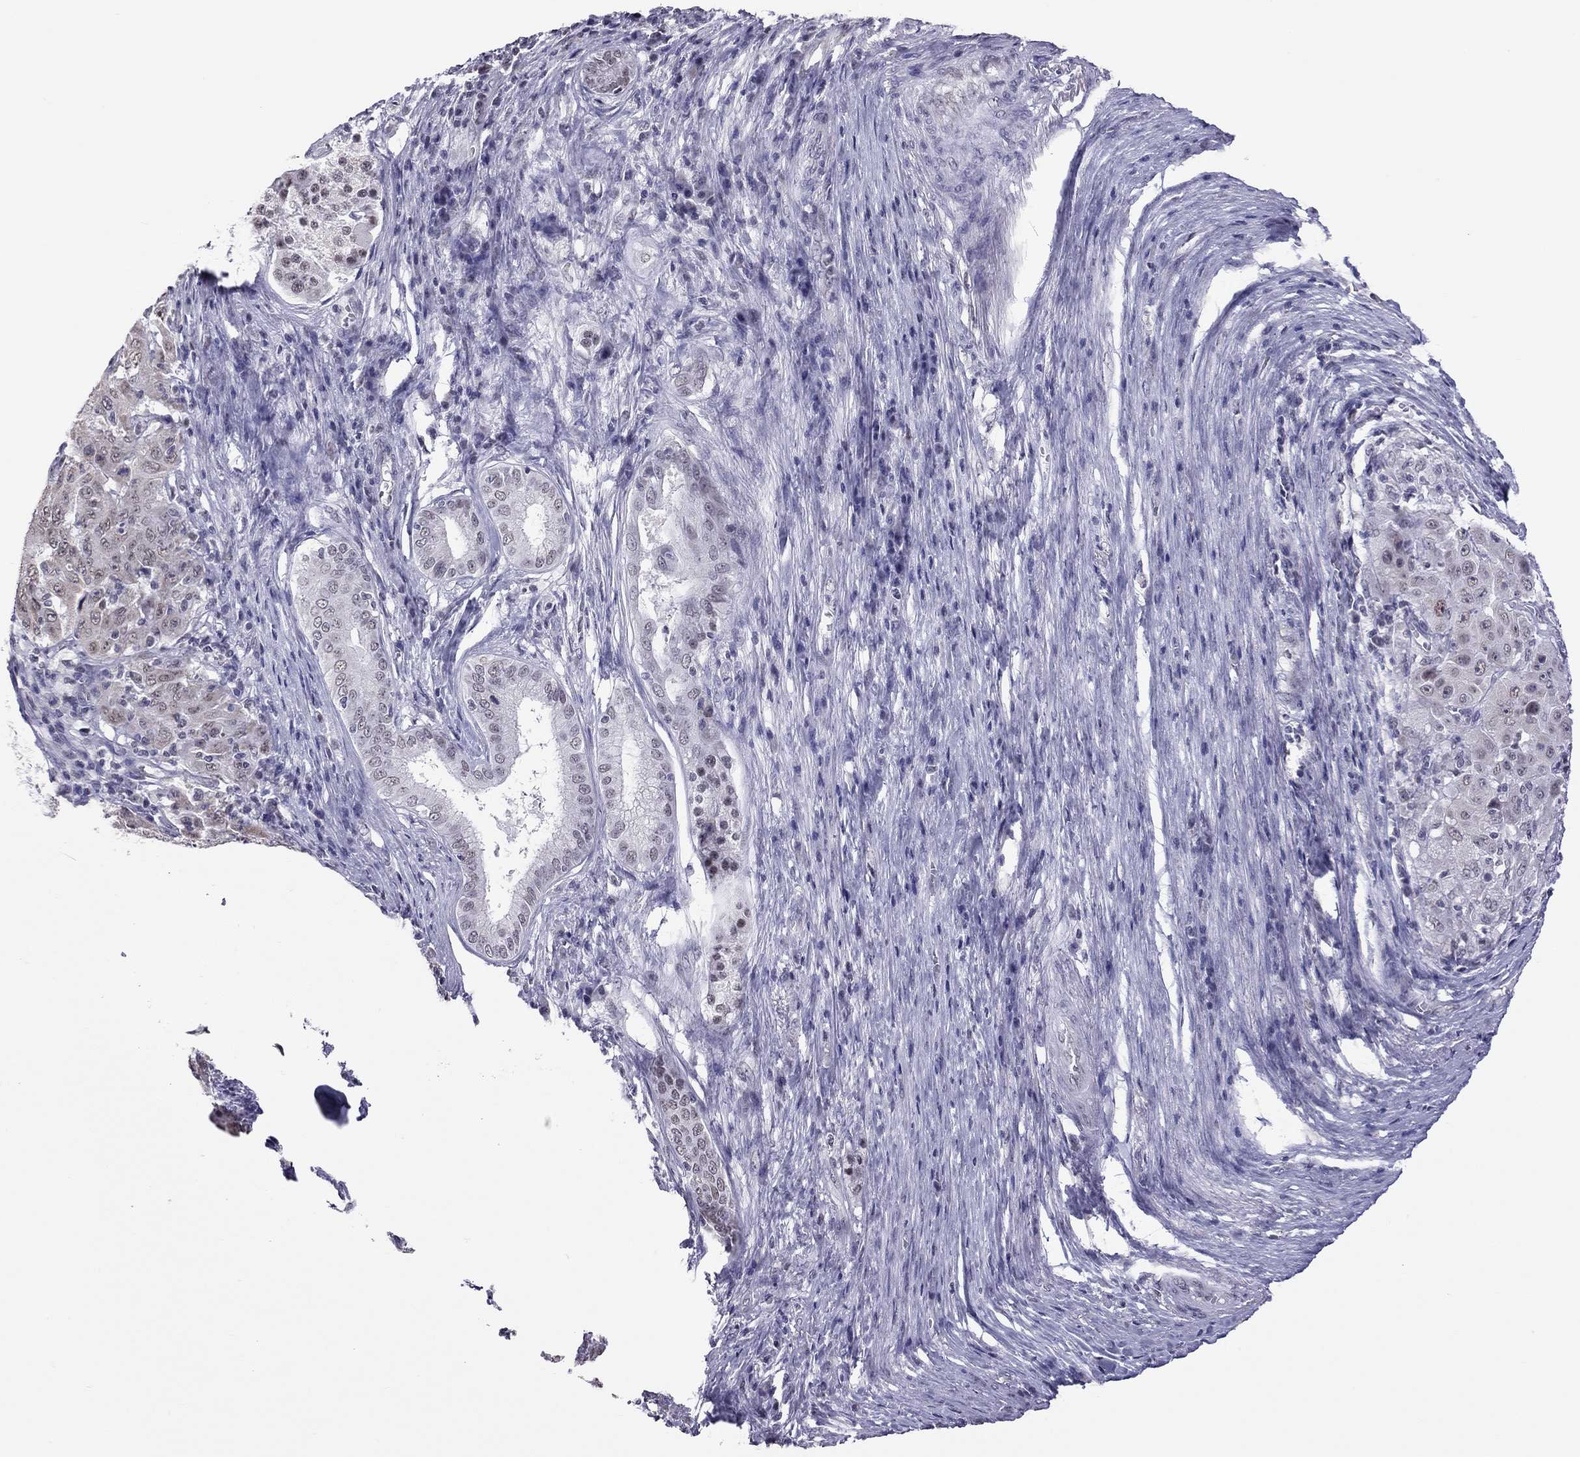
{"staining": {"intensity": "negative", "quantity": "none", "location": "none"}, "tissue": "pancreatic cancer", "cell_type": "Tumor cells", "image_type": "cancer", "snomed": [{"axis": "morphology", "description": "Adenocarcinoma, NOS"}, {"axis": "topography", "description": "Pancreas"}], "caption": "Photomicrograph shows no significant protein expression in tumor cells of pancreatic adenocarcinoma.", "gene": "PPP1R3A", "patient": {"sex": "male", "age": 63}}